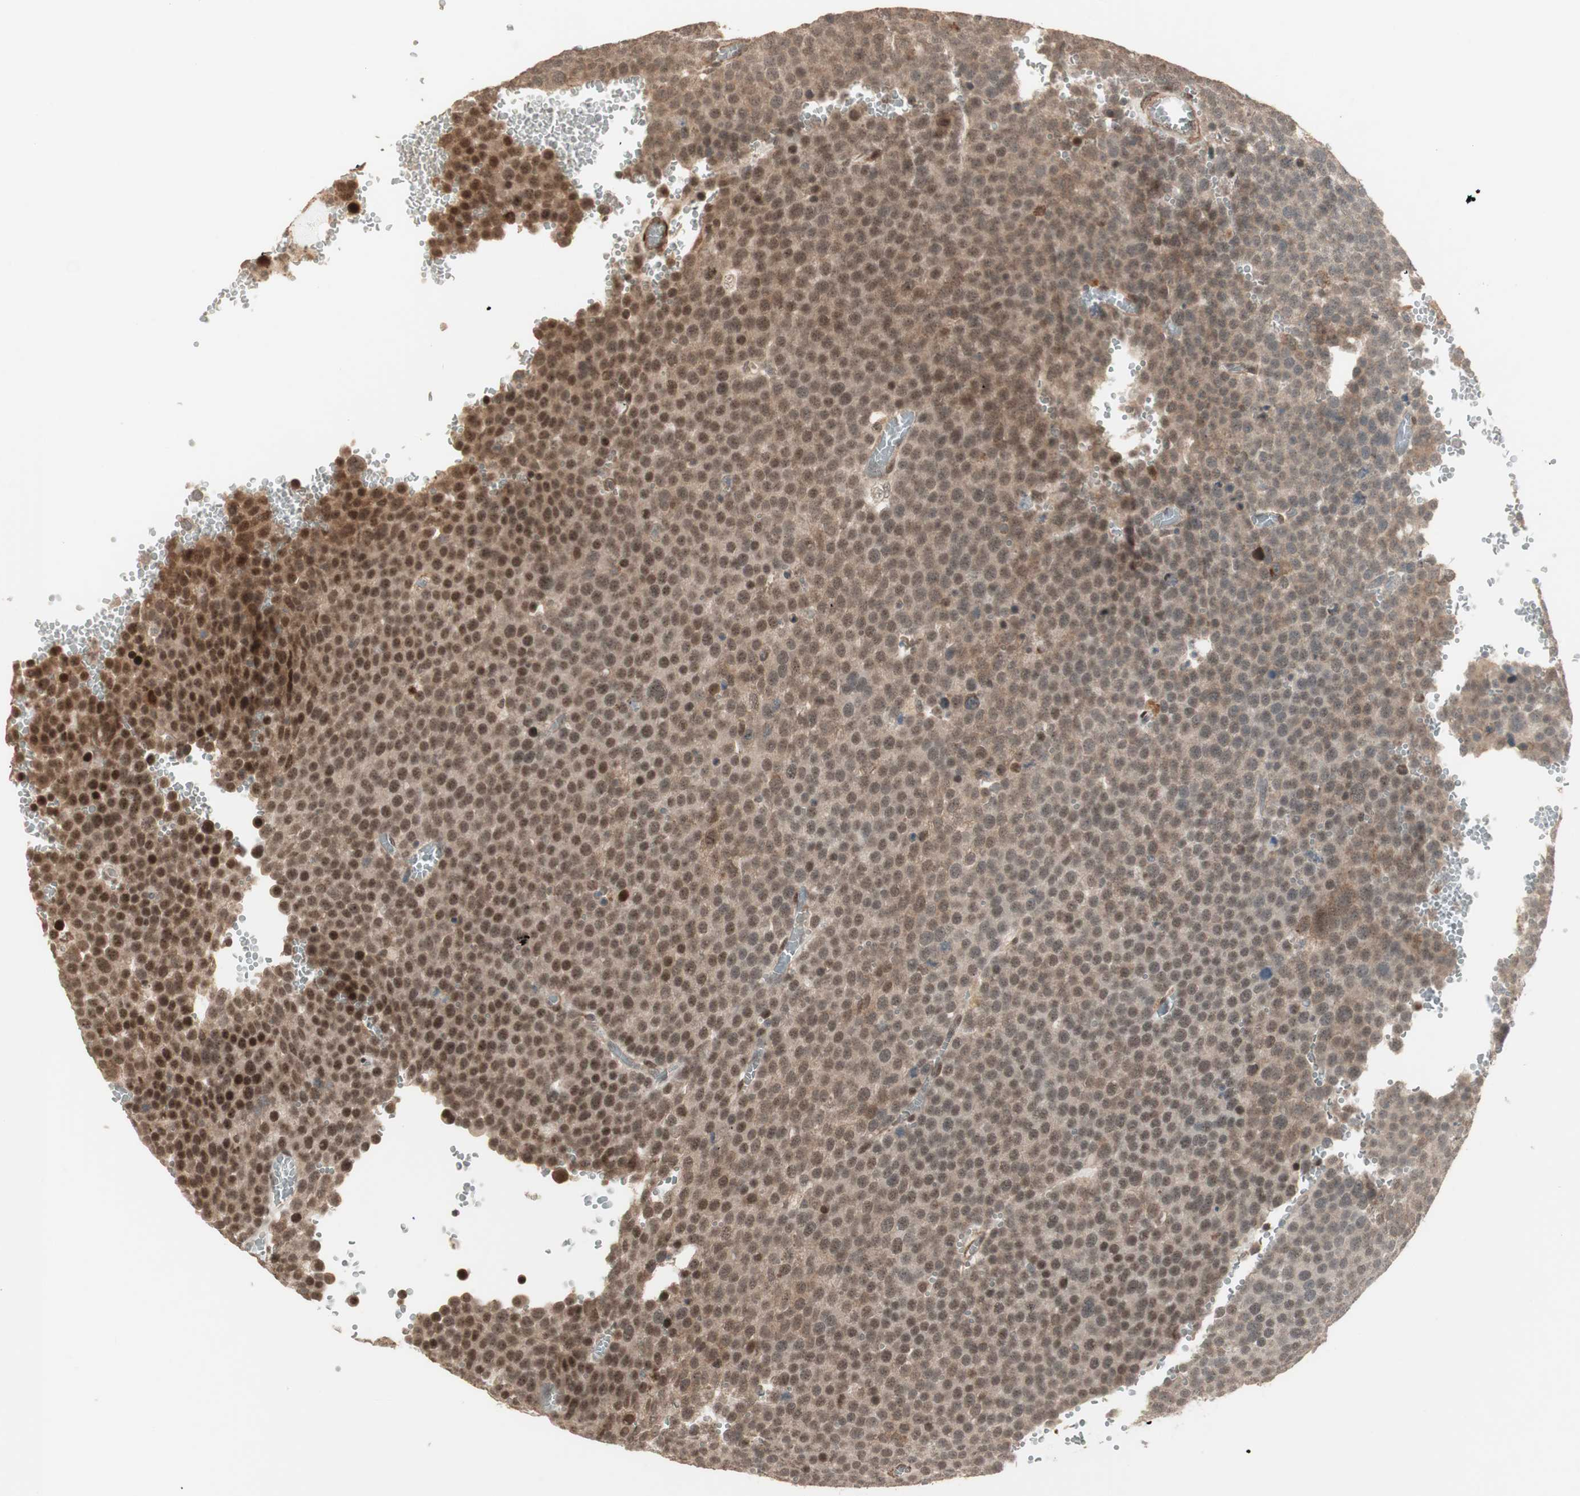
{"staining": {"intensity": "strong", "quantity": ">75%", "location": "cytoplasmic/membranous,nuclear"}, "tissue": "testis cancer", "cell_type": "Tumor cells", "image_type": "cancer", "snomed": [{"axis": "morphology", "description": "Seminoma, NOS"}, {"axis": "topography", "description": "Testis"}], "caption": "Strong cytoplasmic/membranous and nuclear protein staining is identified in about >75% of tumor cells in testis cancer. The staining was performed using DAB, with brown indicating positive protein expression. Nuclei are stained blue with hematoxylin.", "gene": "ZSCAN31", "patient": {"sex": "male", "age": 71}}